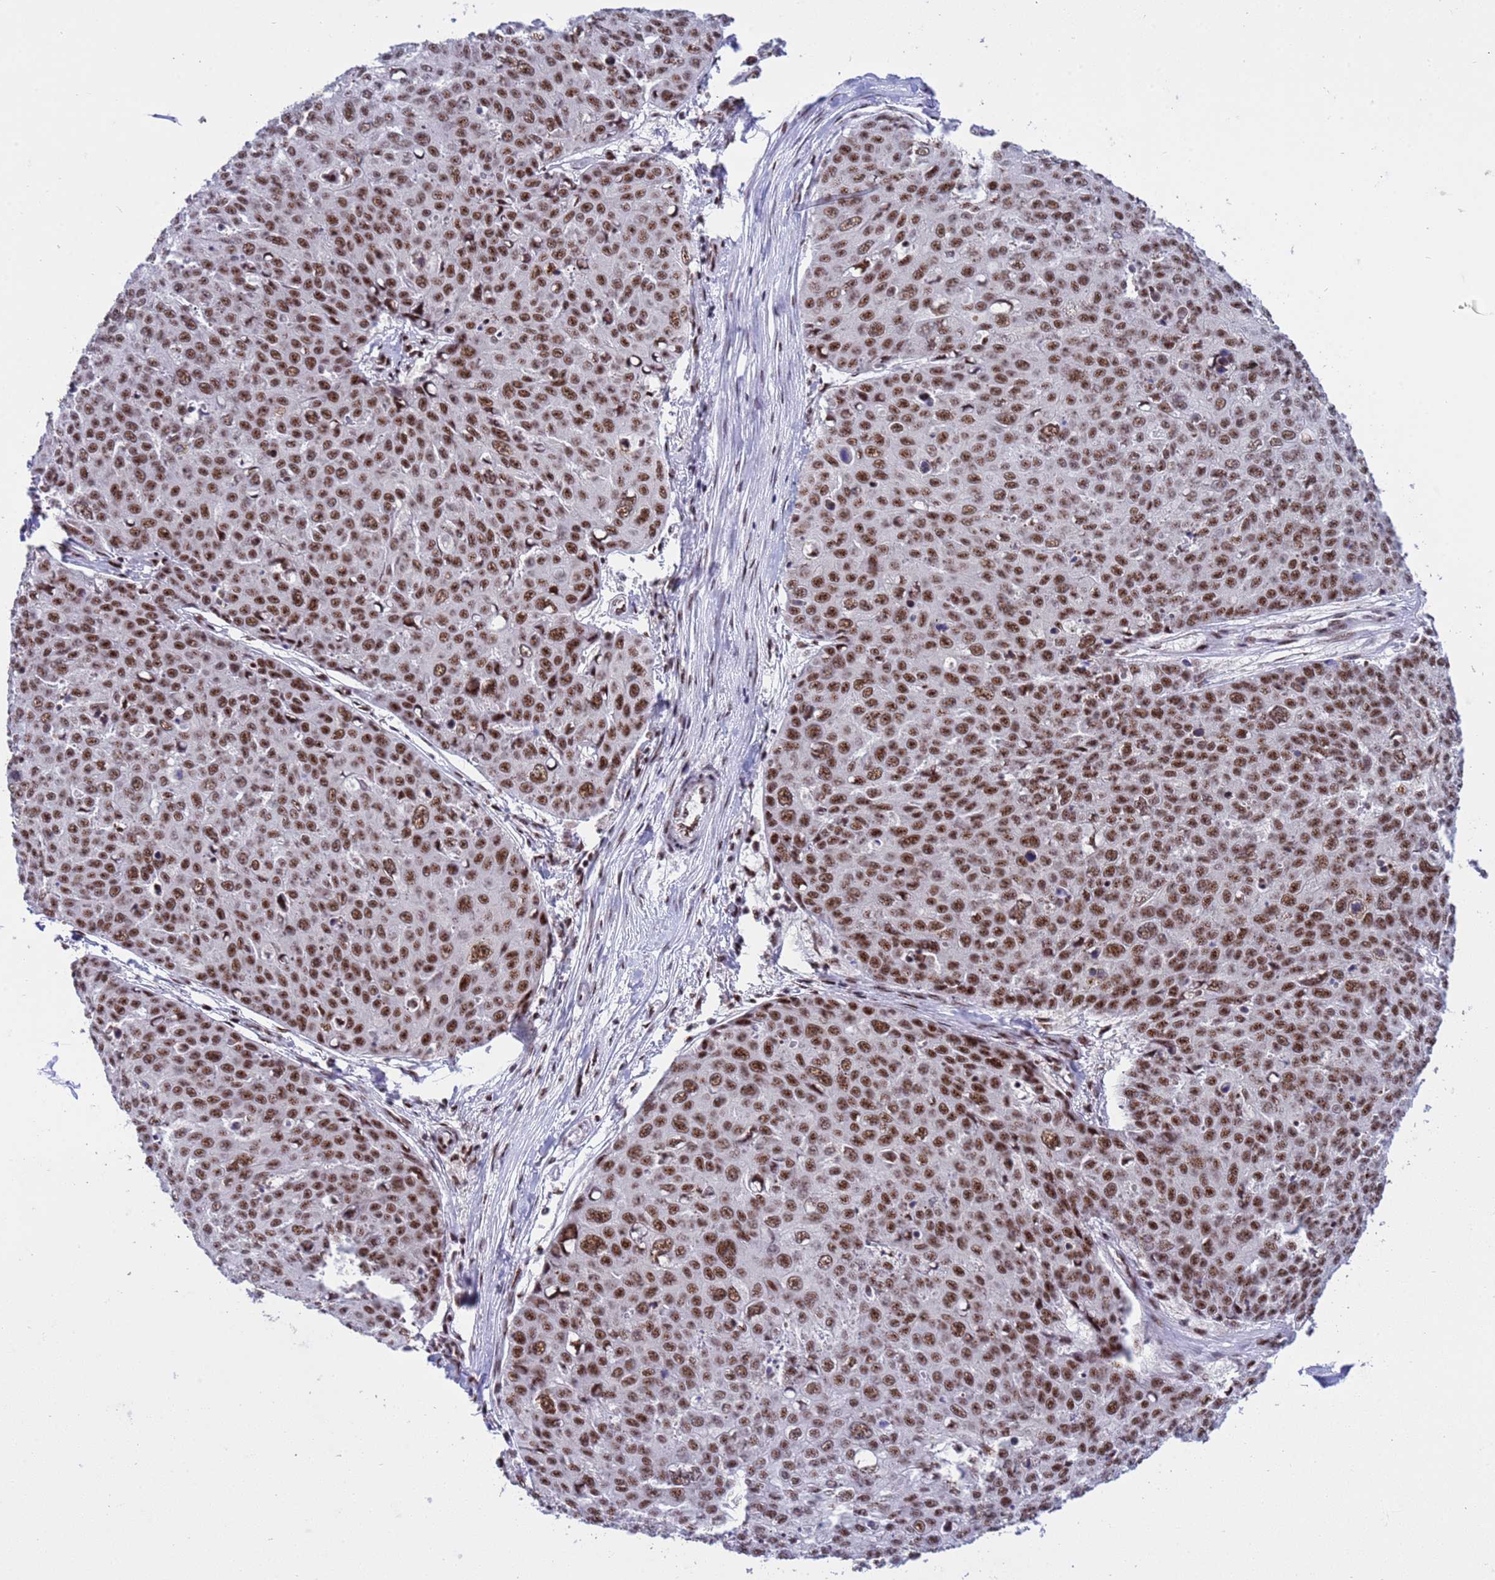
{"staining": {"intensity": "strong", "quantity": ">75%", "location": "nuclear"}, "tissue": "skin cancer", "cell_type": "Tumor cells", "image_type": "cancer", "snomed": [{"axis": "morphology", "description": "Squamous cell carcinoma, NOS"}, {"axis": "topography", "description": "Skin"}], "caption": "This image displays squamous cell carcinoma (skin) stained with immunohistochemistry to label a protein in brown. The nuclear of tumor cells show strong positivity for the protein. Nuclei are counter-stained blue.", "gene": "THOC2", "patient": {"sex": "male", "age": 71}}